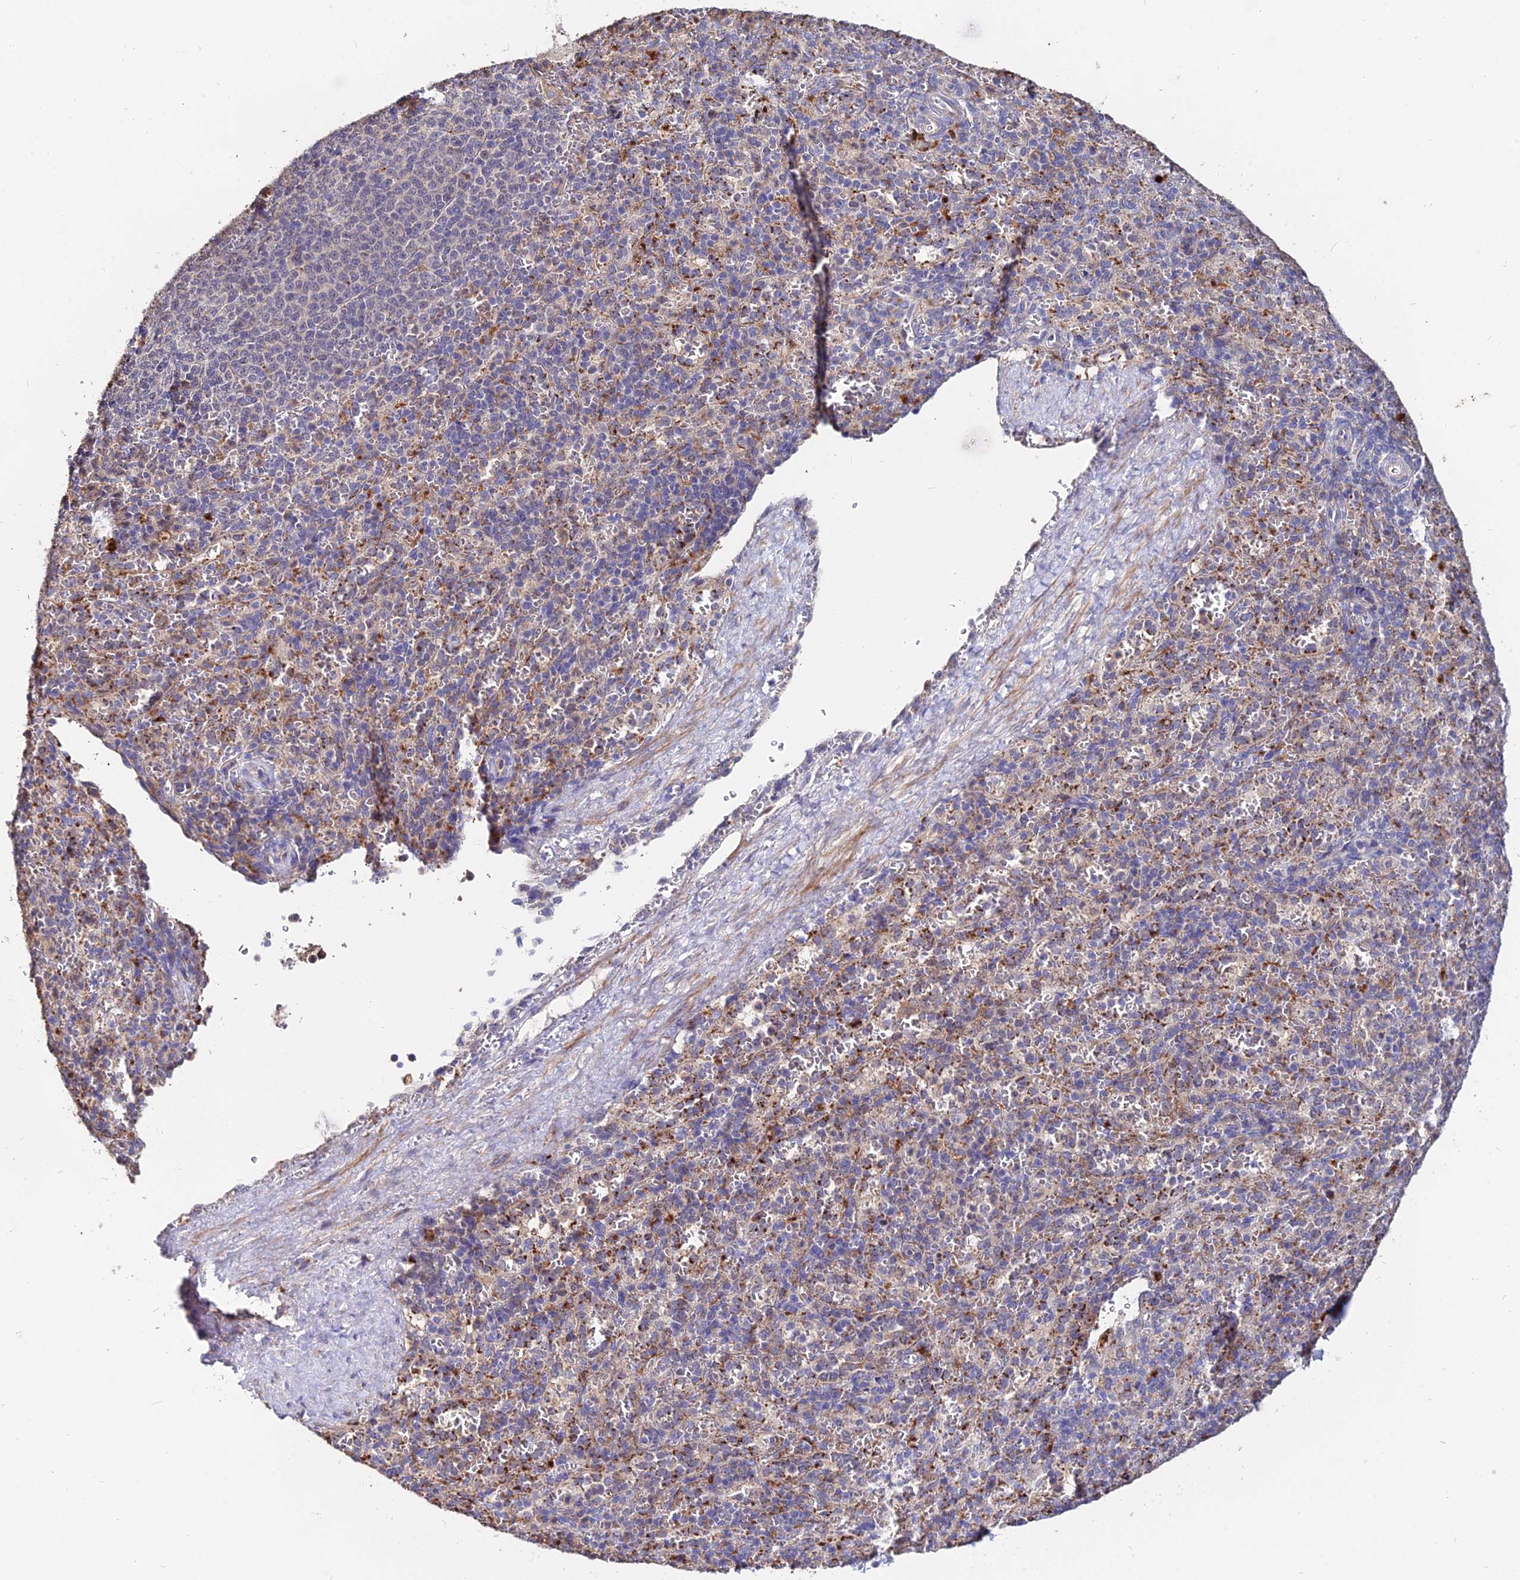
{"staining": {"intensity": "weak", "quantity": "<25%", "location": "cytoplasmic/membranous"}, "tissue": "spleen", "cell_type": "Cells in red pulp", "image_type": "normal", "snomed": [{"axis": "morphology", "description": "Normal tissue, NOS"}, {"axis": "topography", "description": "Spleen"}], "caption": "A high-resolution histopathology image shows immunohistochemistry (IHC) staining of benign spleen, which reveals no significant positivity in cells in red pulp.", "gene": "ACTR5", "patient": {"sex": "female", "age": 21}}